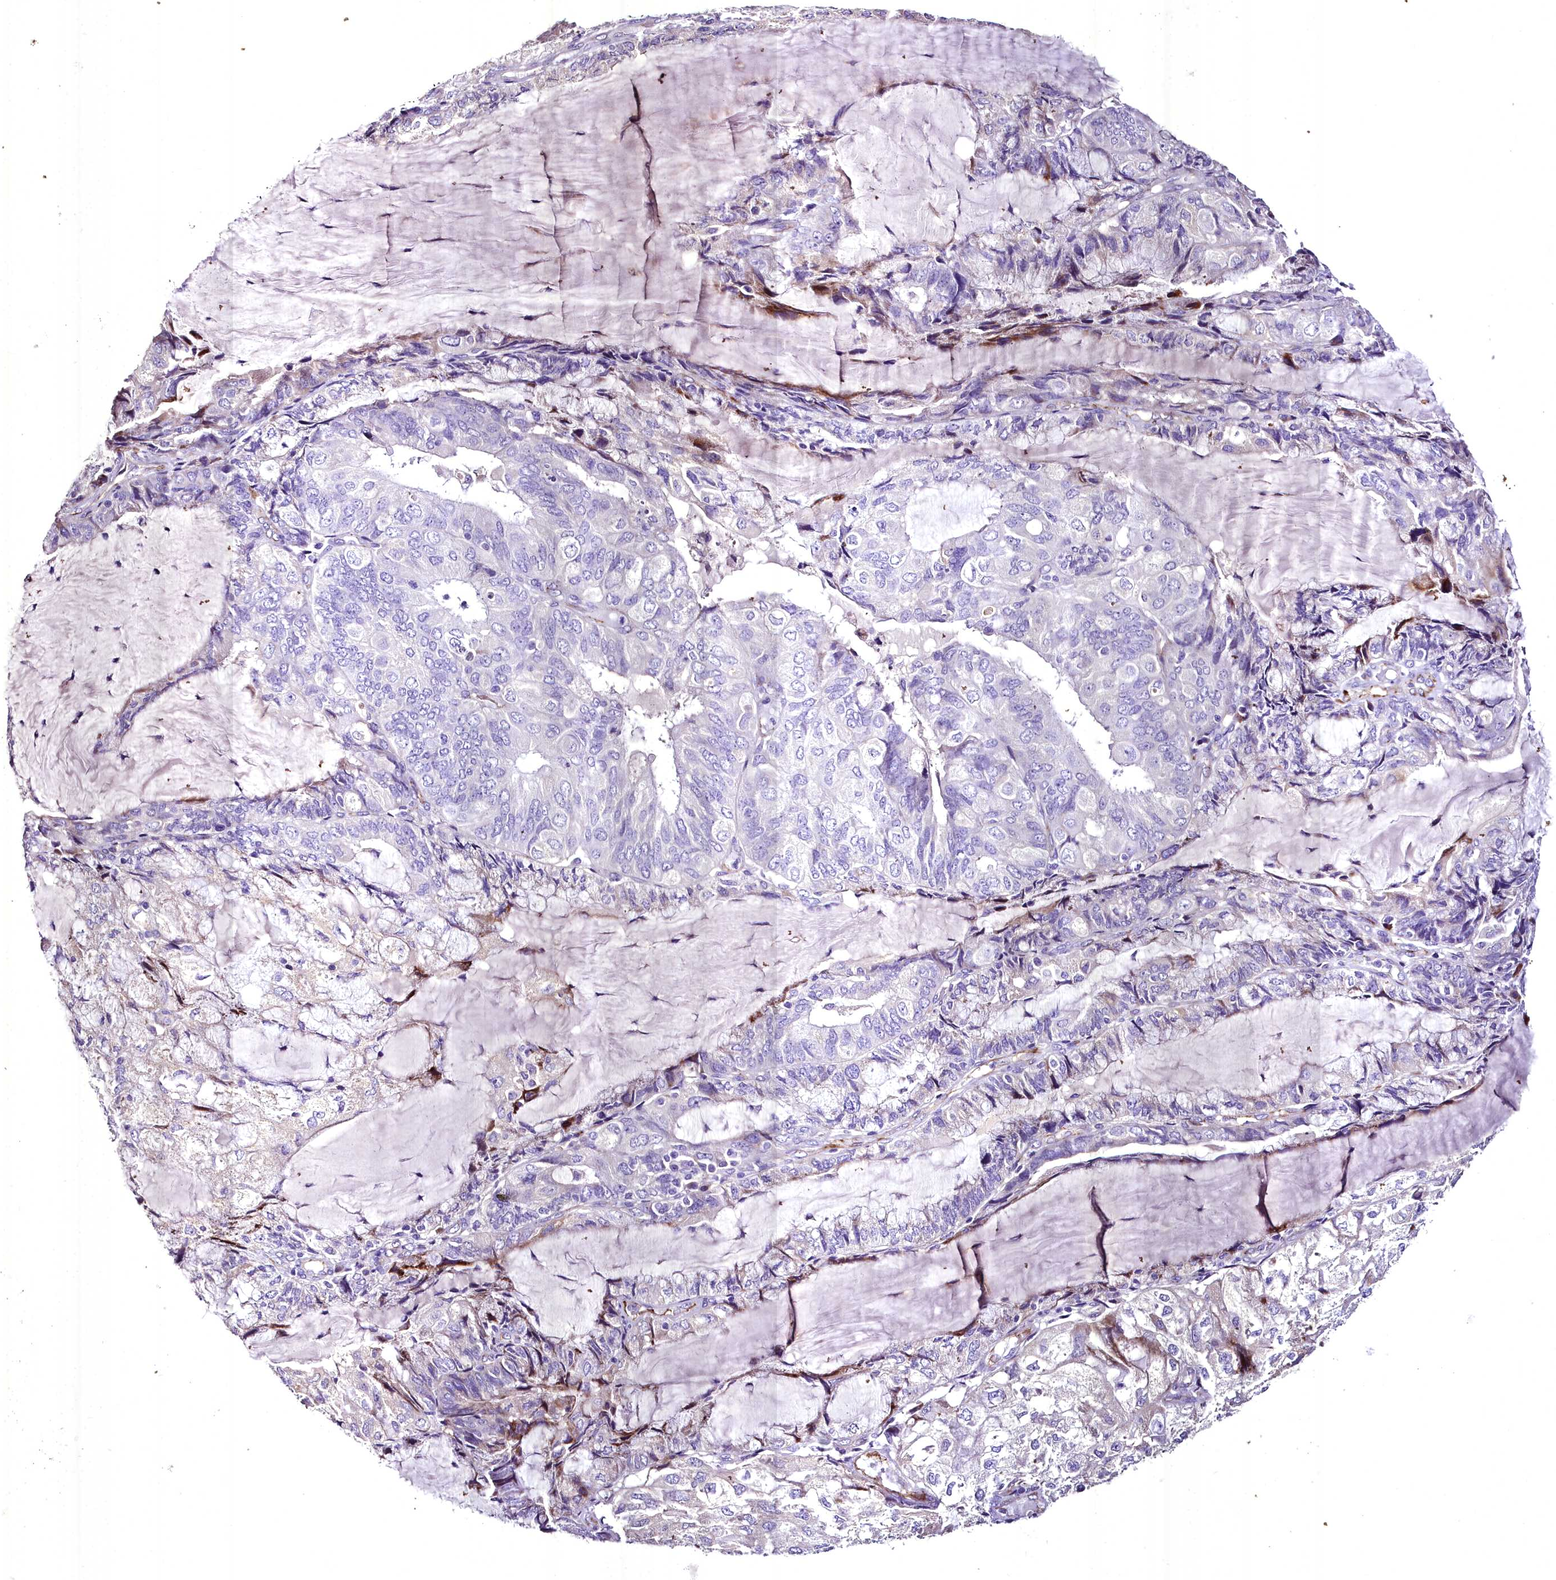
{"staining": {"intensity": "negative", "quantity": "none", "location": "none"}, "tissue": "endometrial cancer", "cell_type": "Tumor cells", "image_type": "cancer", "snomed": [{"axis": "morphology", "description": "Adenocarcinoma, NOS"}, {"axis": "topography", "description": "Endometrium"}], "caption": "Endometrial cancer (adenocarcinoma) was stained to show a protein in brown. There is no significant expression in tumor cells.", "gene": "MS4A18", "patient": {"sex": "female", "age": 81}}